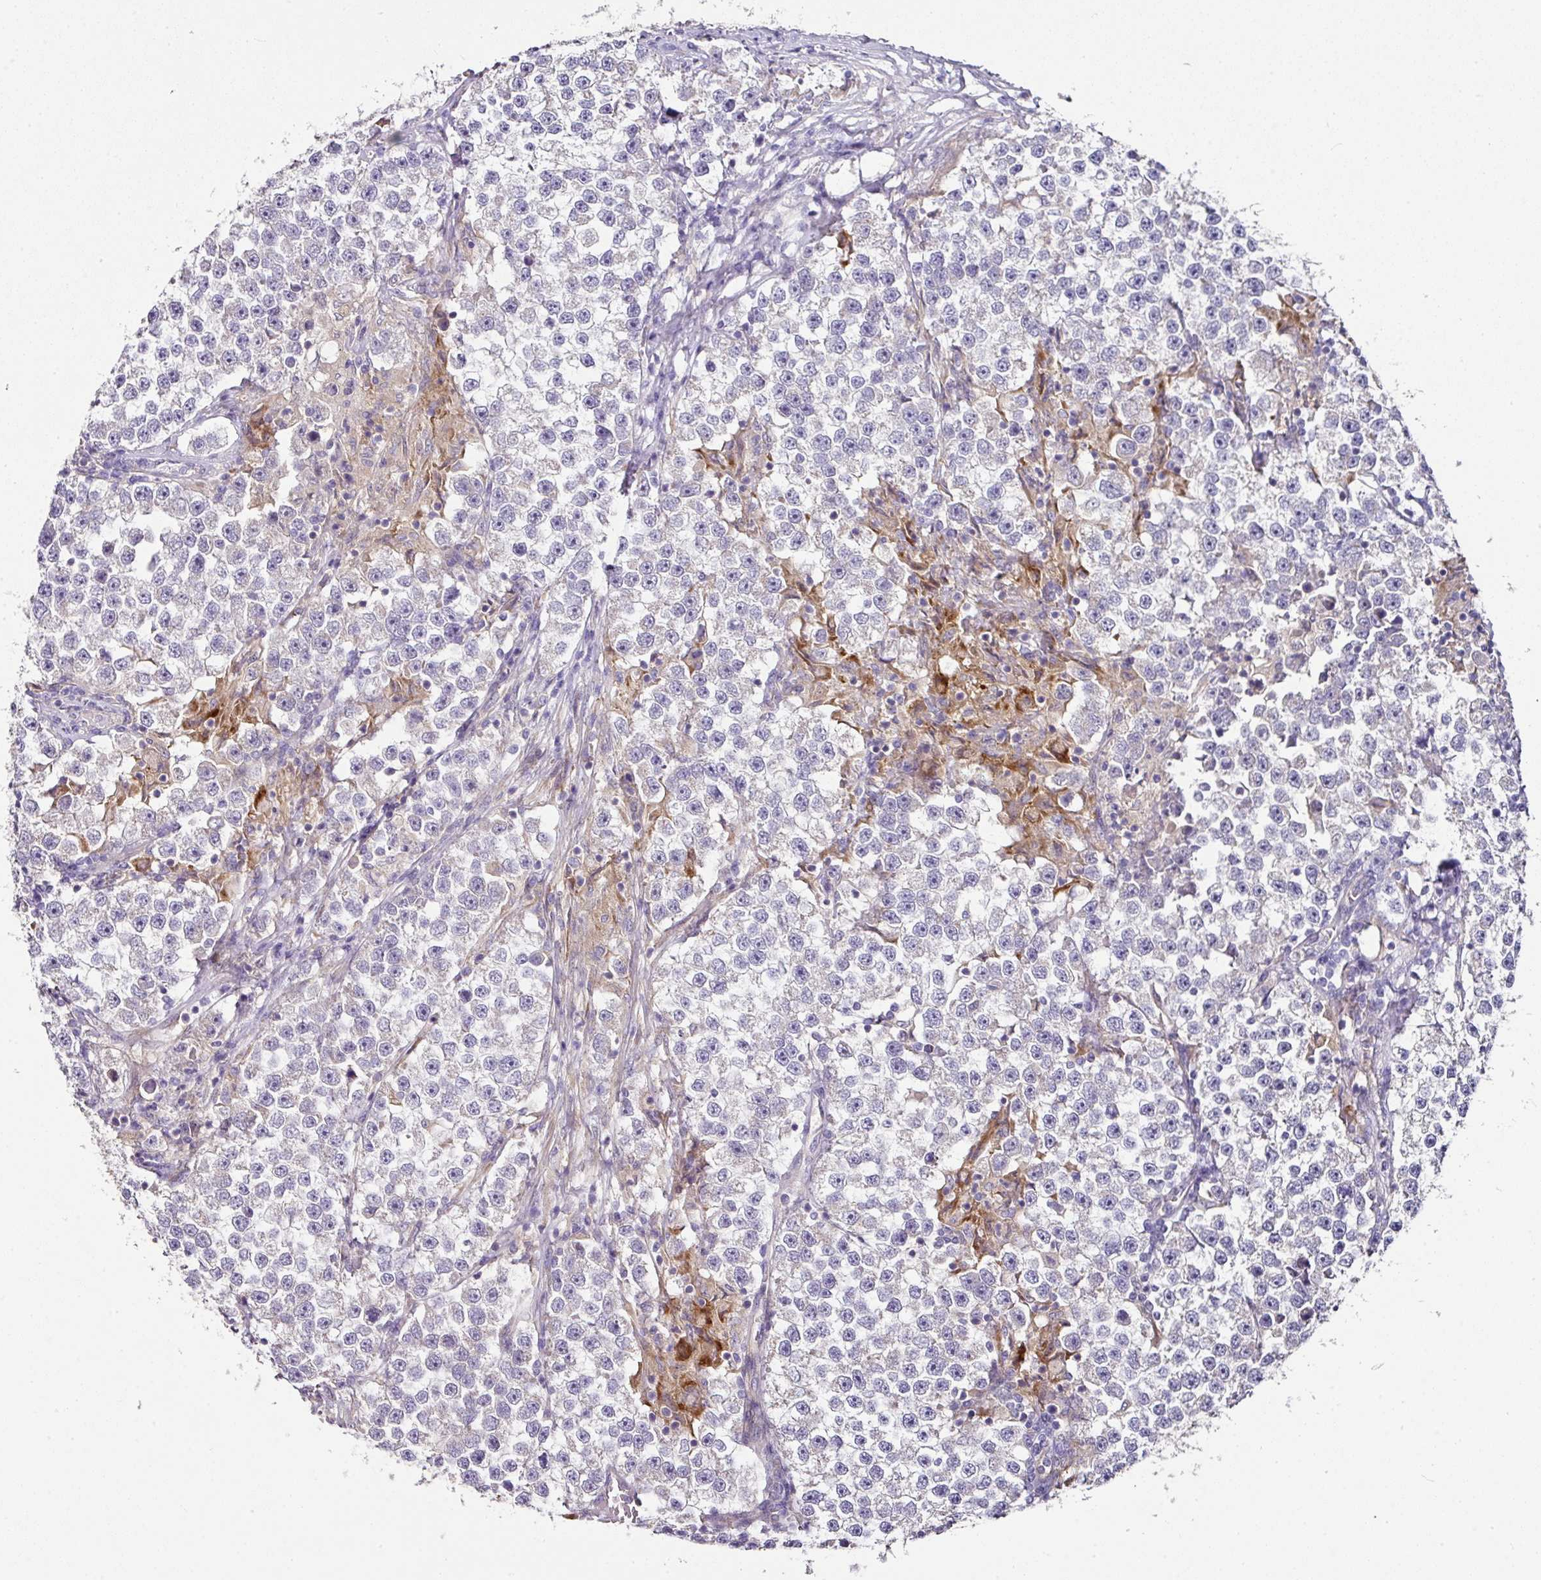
{"staining": {"intensity": "negative", "quantity": "none", "location": "none"}, "tissue": "testis cancer", "cell_type": "Tumor cells", "image_type": "cancer", "snomed": [{"axis": "morphology", "description": "Seminoma, NOS"}, {"axis": "topography", "description": "Testis"}], "caption": "Human testis cancer (seminoma) stained for a protein using immunohistochemistry (IHC) demonstrates no expression in tumor cells.", "gene": "SKIC2", "patient": {"sex": "male", "age": 46}}